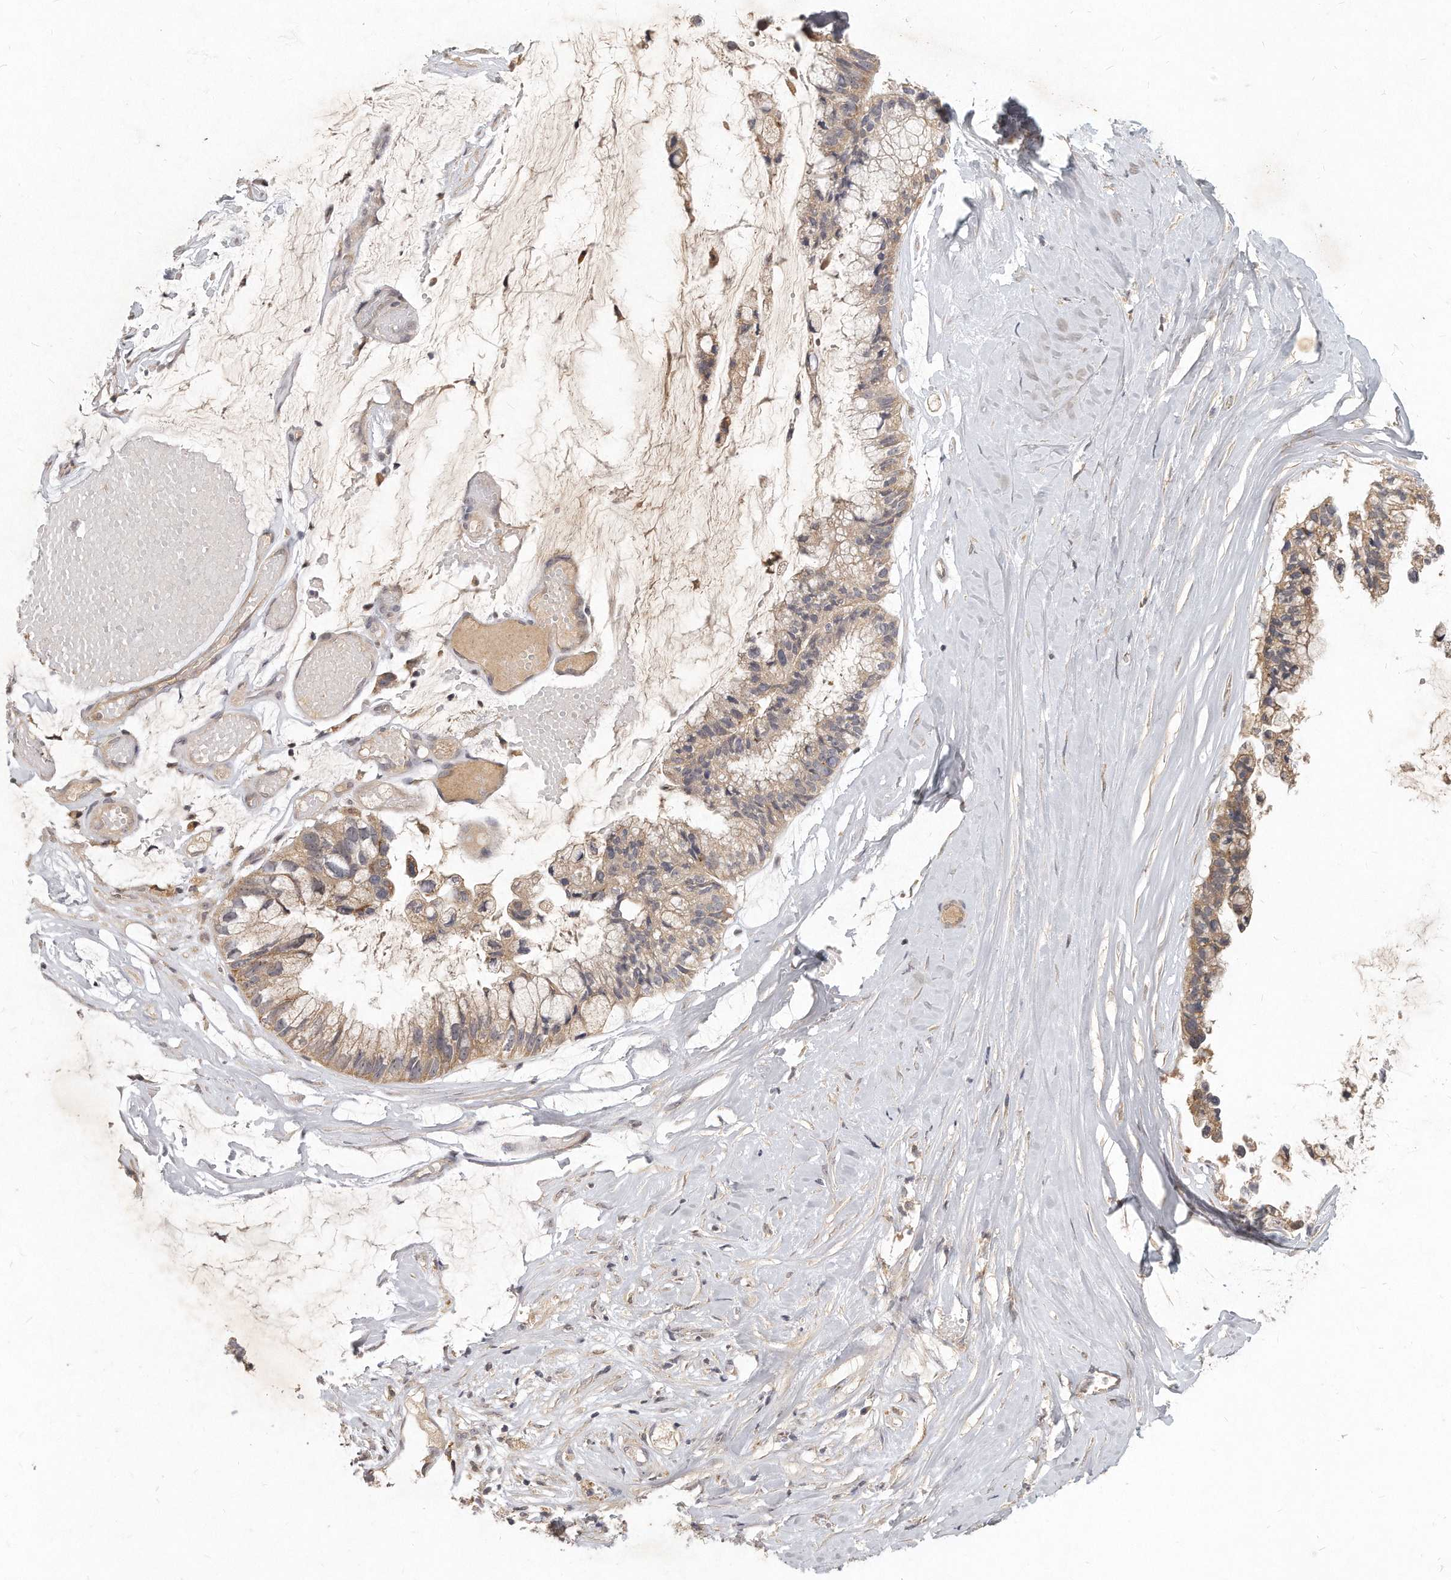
{"staining": {"intensity": "weak", "quantity": ">75%", "location": "cytoplasmic/membranous"}, "tissue": "ovarian cancer", "cell_type": "Tumor cells", "image_type": "cancer", "snomed": [{"axis": "morphology", "description": "Cystadenocarcinoma, mucinous, NOS"}, {"axis": "topography", "description": "Ovary"}], "caption": "This is a histology image of IHC staining of ovarian cancer, which shows weak staining in the cytoplasmic/membranous of tumor cells.", "gene": "LGALS8", "patient": {"sex": "female", "age": 39}}